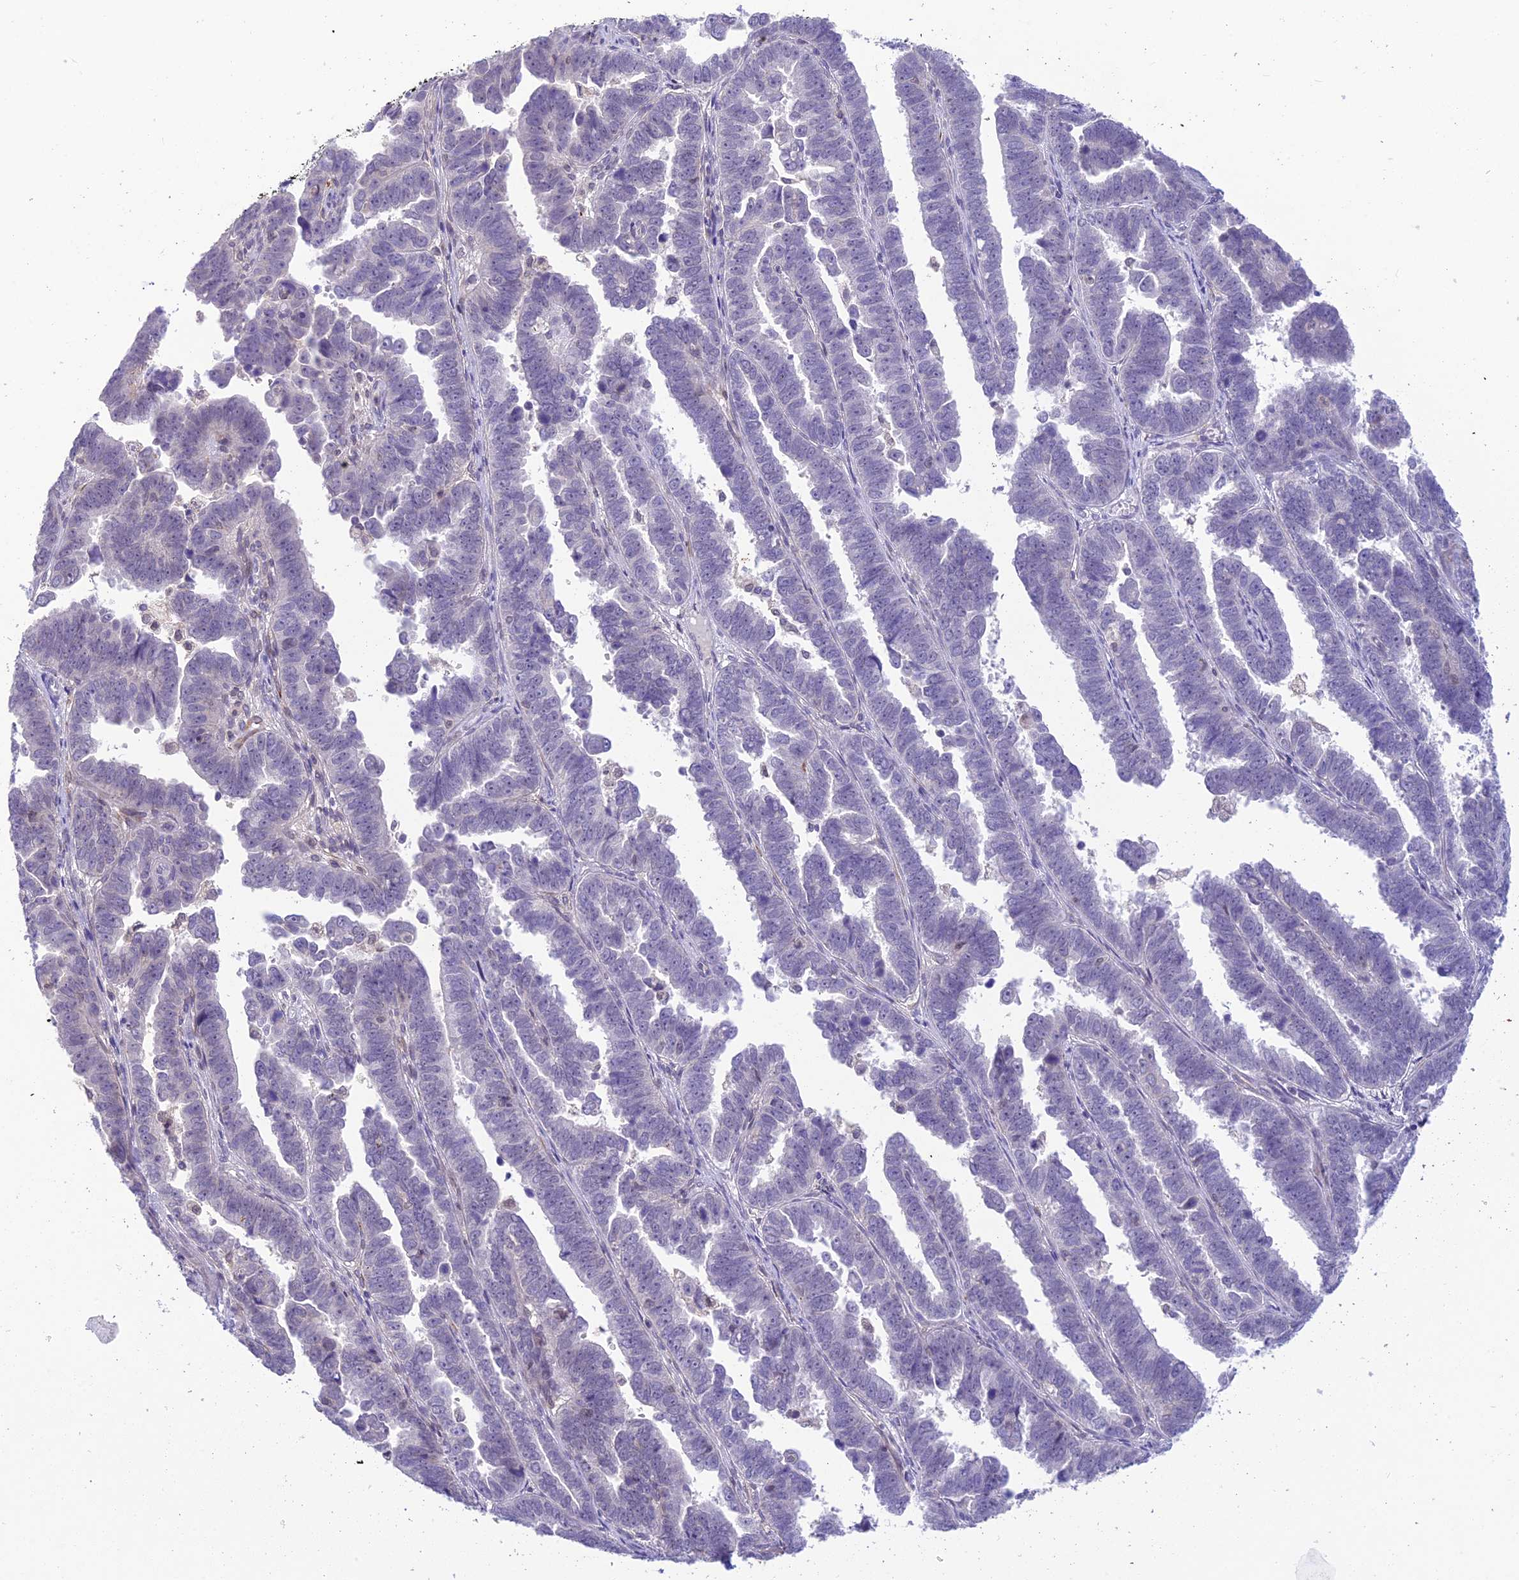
{"staining": {"intensity": "negative", "quantity": "none", "location": "none"}, "tissue": "endometrial cancer", "cell_type": "Tumor cells", "image_type": "cancer", "snomed": [{"axis": "morphology", "description": "Adenocarcinoma, NOS"}, {"axis": "topography", "description": "Endometrium"}], "caption": "Human endometrial cancer stained for a protein using immunohistochemistry shows no expression in tumor cells.", "gene": "BMT2", "patient": {"sex": "female", "age": 75}}